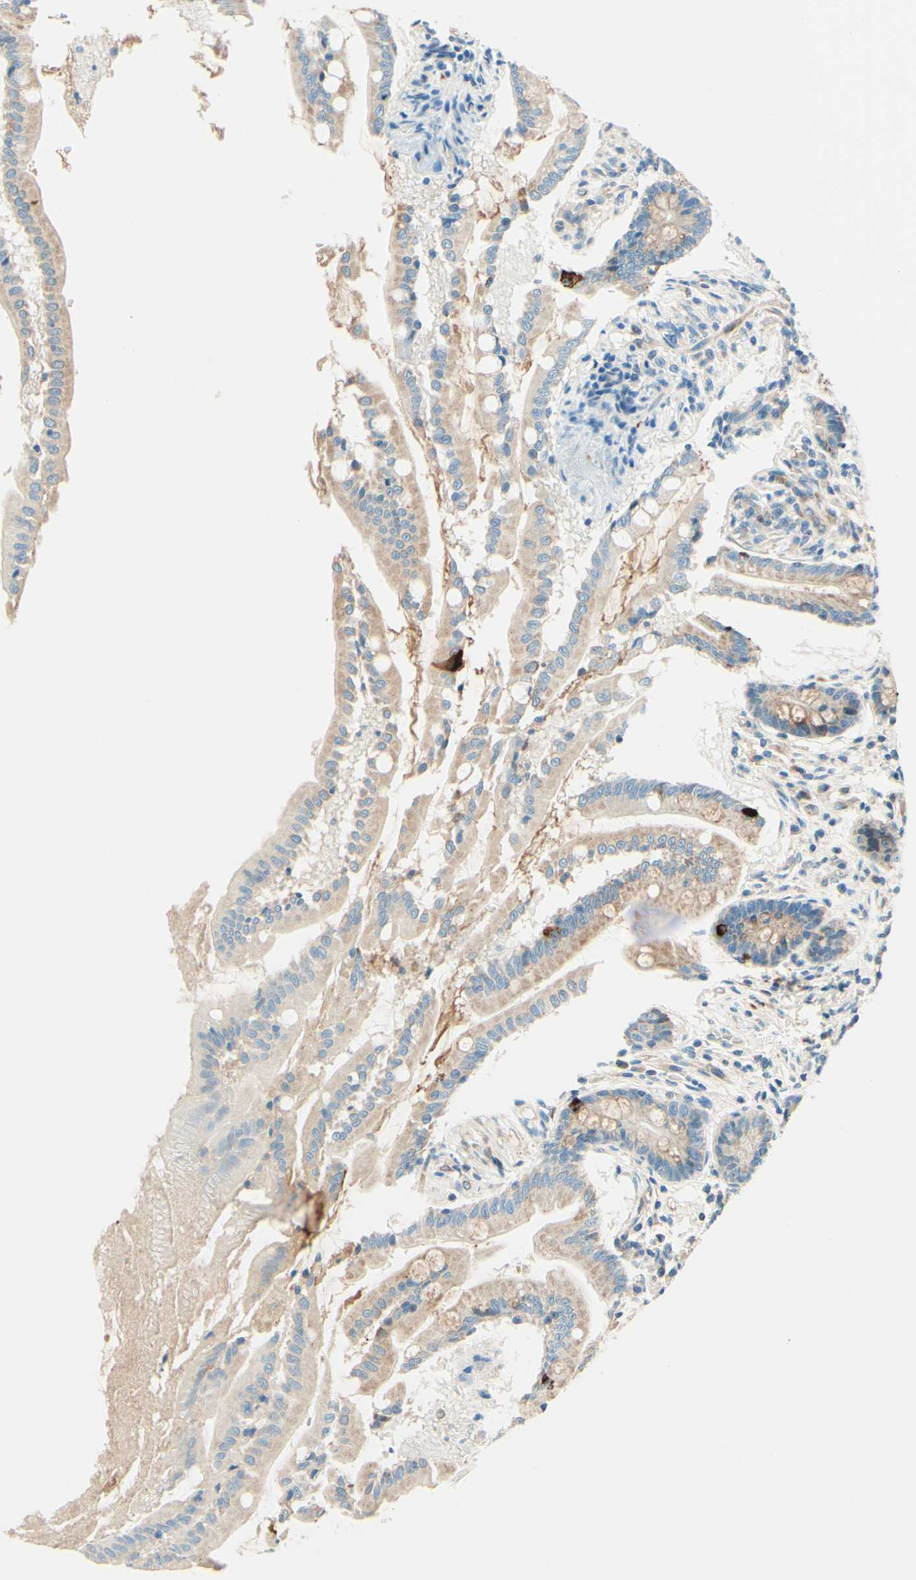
{"staining": {"intensity": "moderate", "quantity": ">75%", "location": "cytoplasmic/membranous"}, "tissue": "small intestine", "cell_type": "Glandular cells", "image_type": "normal", "snomed": [{"axis": "morphology", "description": "Normal tissue, NOS"}, {"axis": "topography", "description": "Small intestine"}], "caption": "Protein staining reveals moderate cytoplasmic/membranous staining in approximately >75% of glandular cells in benign small intestine.", "gene": "TAOK2", "patient": {"sex": "female", "age": 56}}